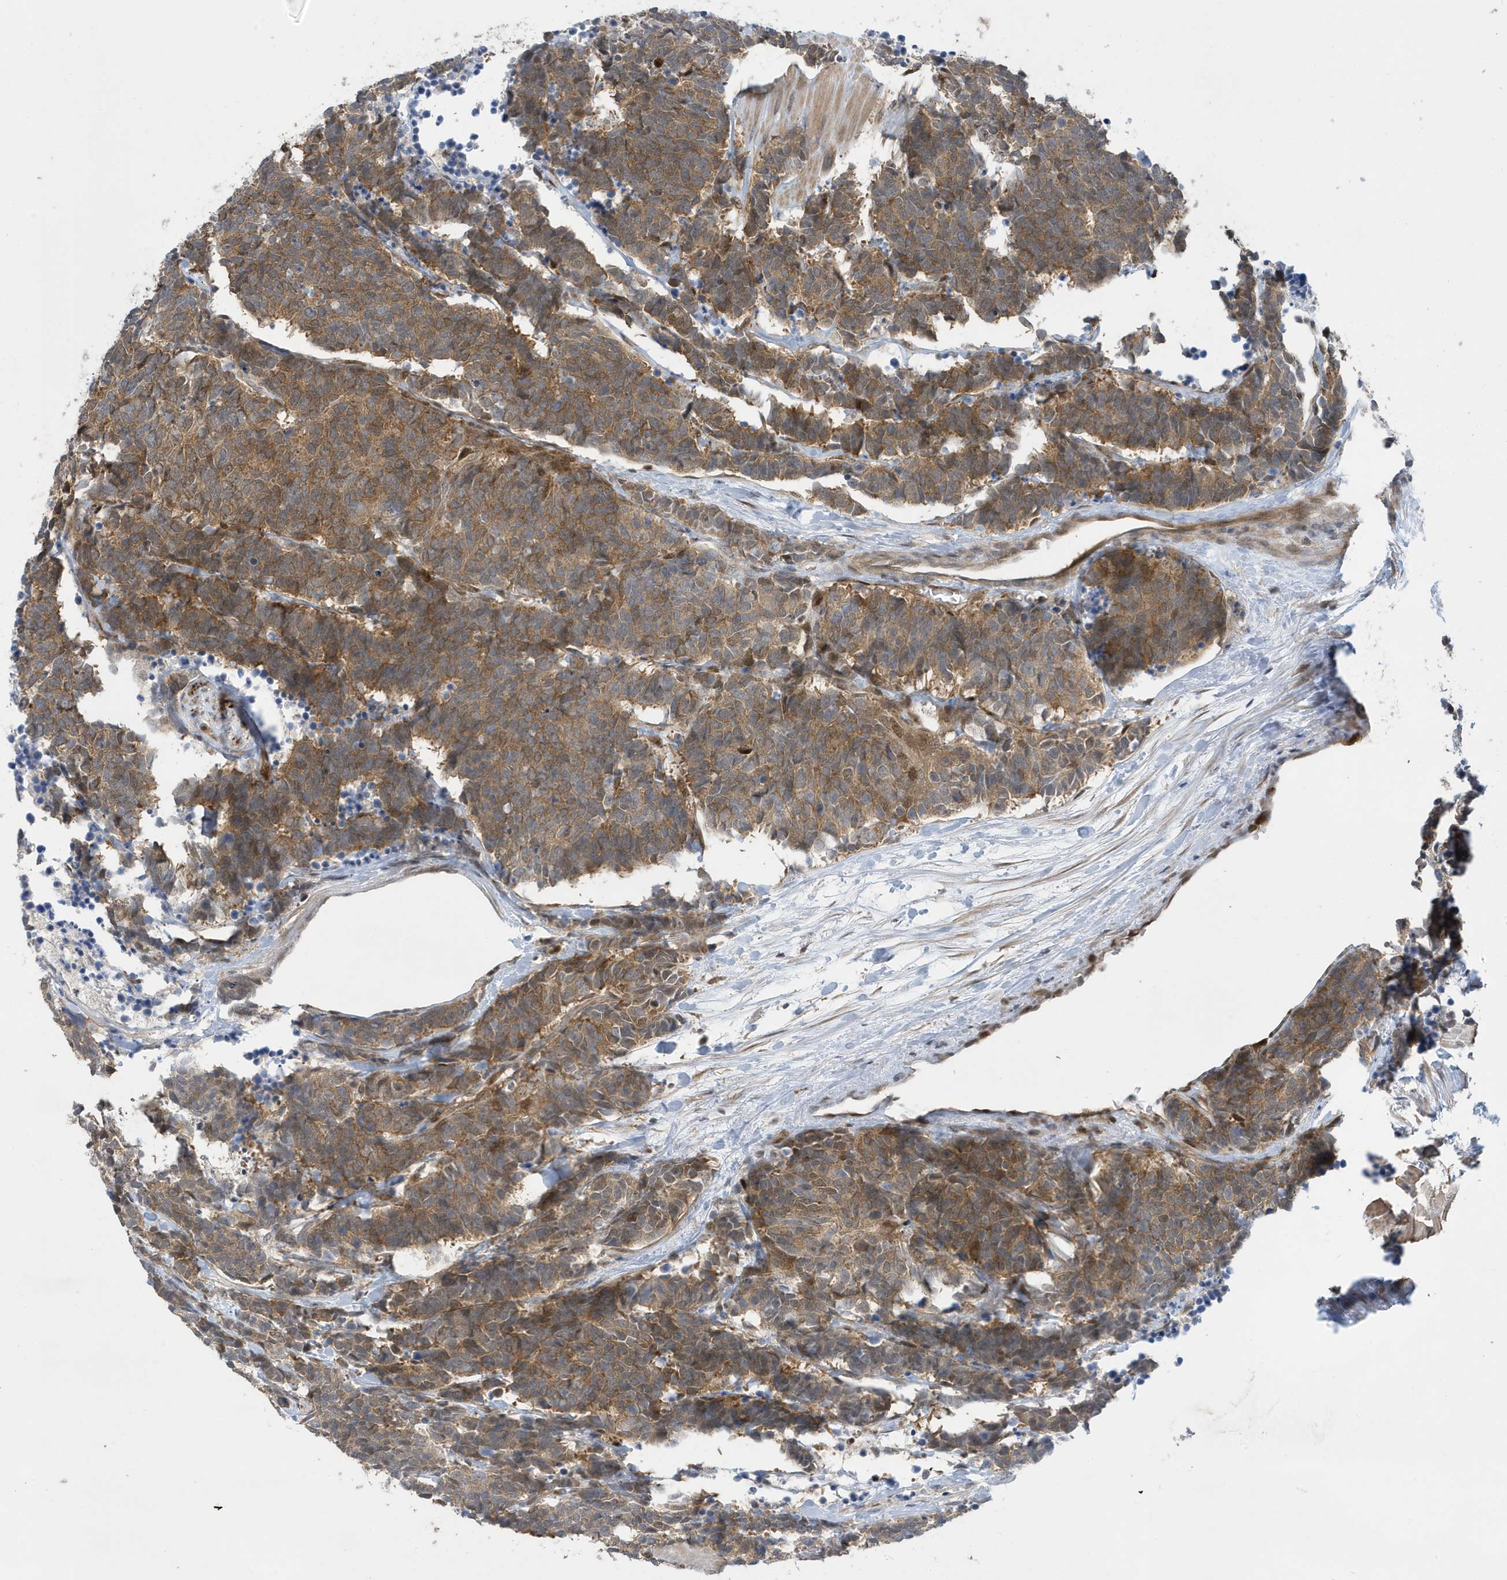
{"staining": {"intensity": "moderate", "quantity": ">75%", "location": "cytoplasmic/membranous"}, "tissue": "carcinoid", "cell_type": "Tumor cells", "image_type": "cancer", "snomed": [{"axis": "morphology", "description": "Carcinoma, NOS"}, {"axis": "morphology", "description": "Carcinoid, malignant, NOS"}, {"axis": "topography", "description": "Urinary bladder"}], "caption": "Moderate cytoplasmic/membranous positivity for a protein is identified in about >75% of tumor cells of carcinoid using IHC.", "gene": "NCOA7", "patient": {"sex": "male", "age": 57}}